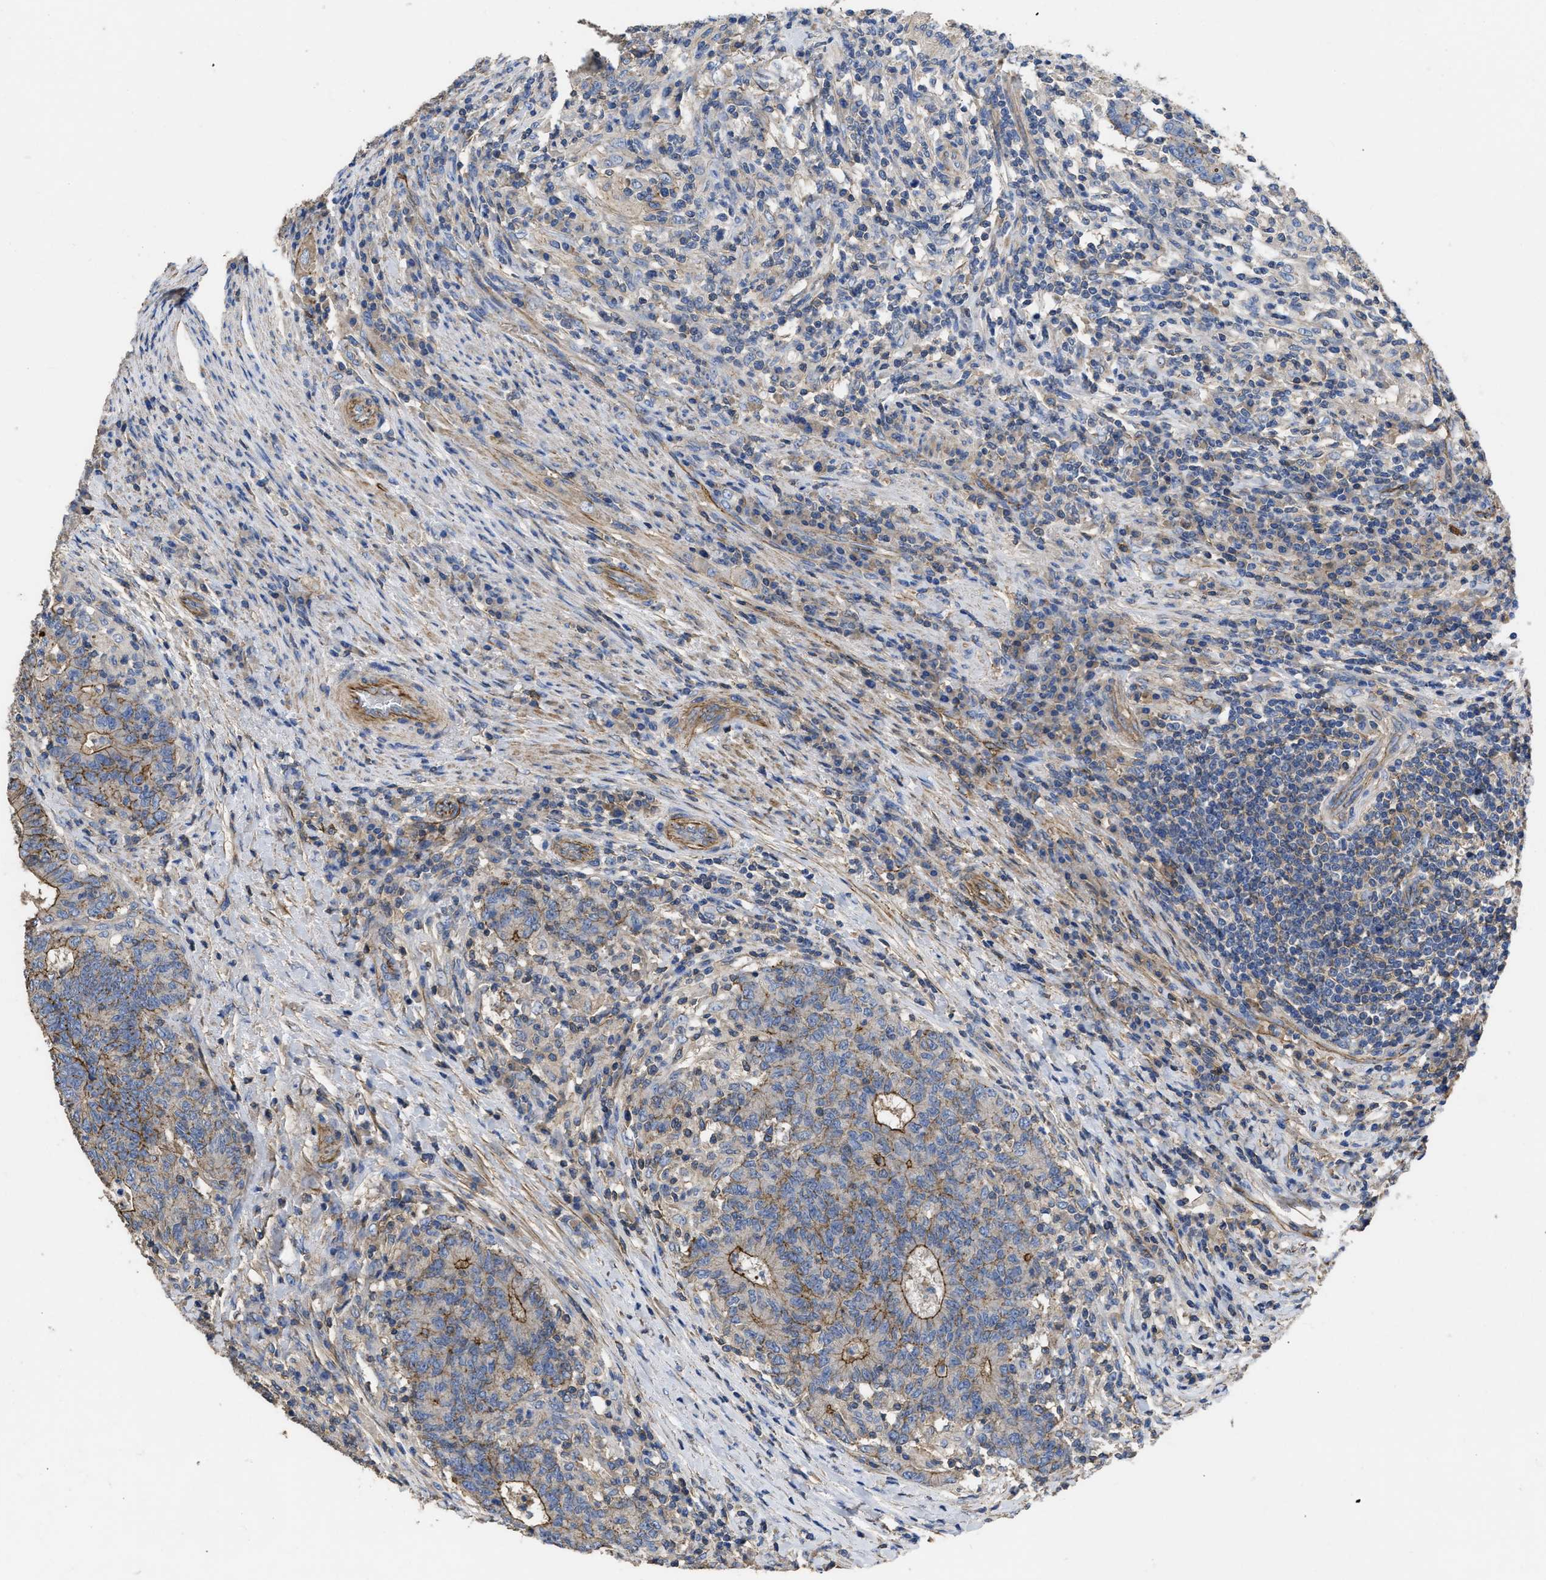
{"staining": {"intensity": "moderate", "quantity": "<25%", "location": "cytoplasmic/membranous"}, "tissue": "colorectal cancer", "cell_type": "Tumor cells", "image_type": "cancer", "snomed": [{"axis": "morphology", "description": "Normal tissue, NOS"}, {"axis": "morphology", "description": "Adenocarcinoma, NOS"}, {"axis": "topography", "description": "Colon"}], "caption": "Moderate cytoplasmic/membranous expression for a protein is identified in approximately <25% of tumor cells of colorectal cancer (adenocarcinoma) using IHC.", "gene": "USP4", "patient": {"sex": "female", "age": 75}}